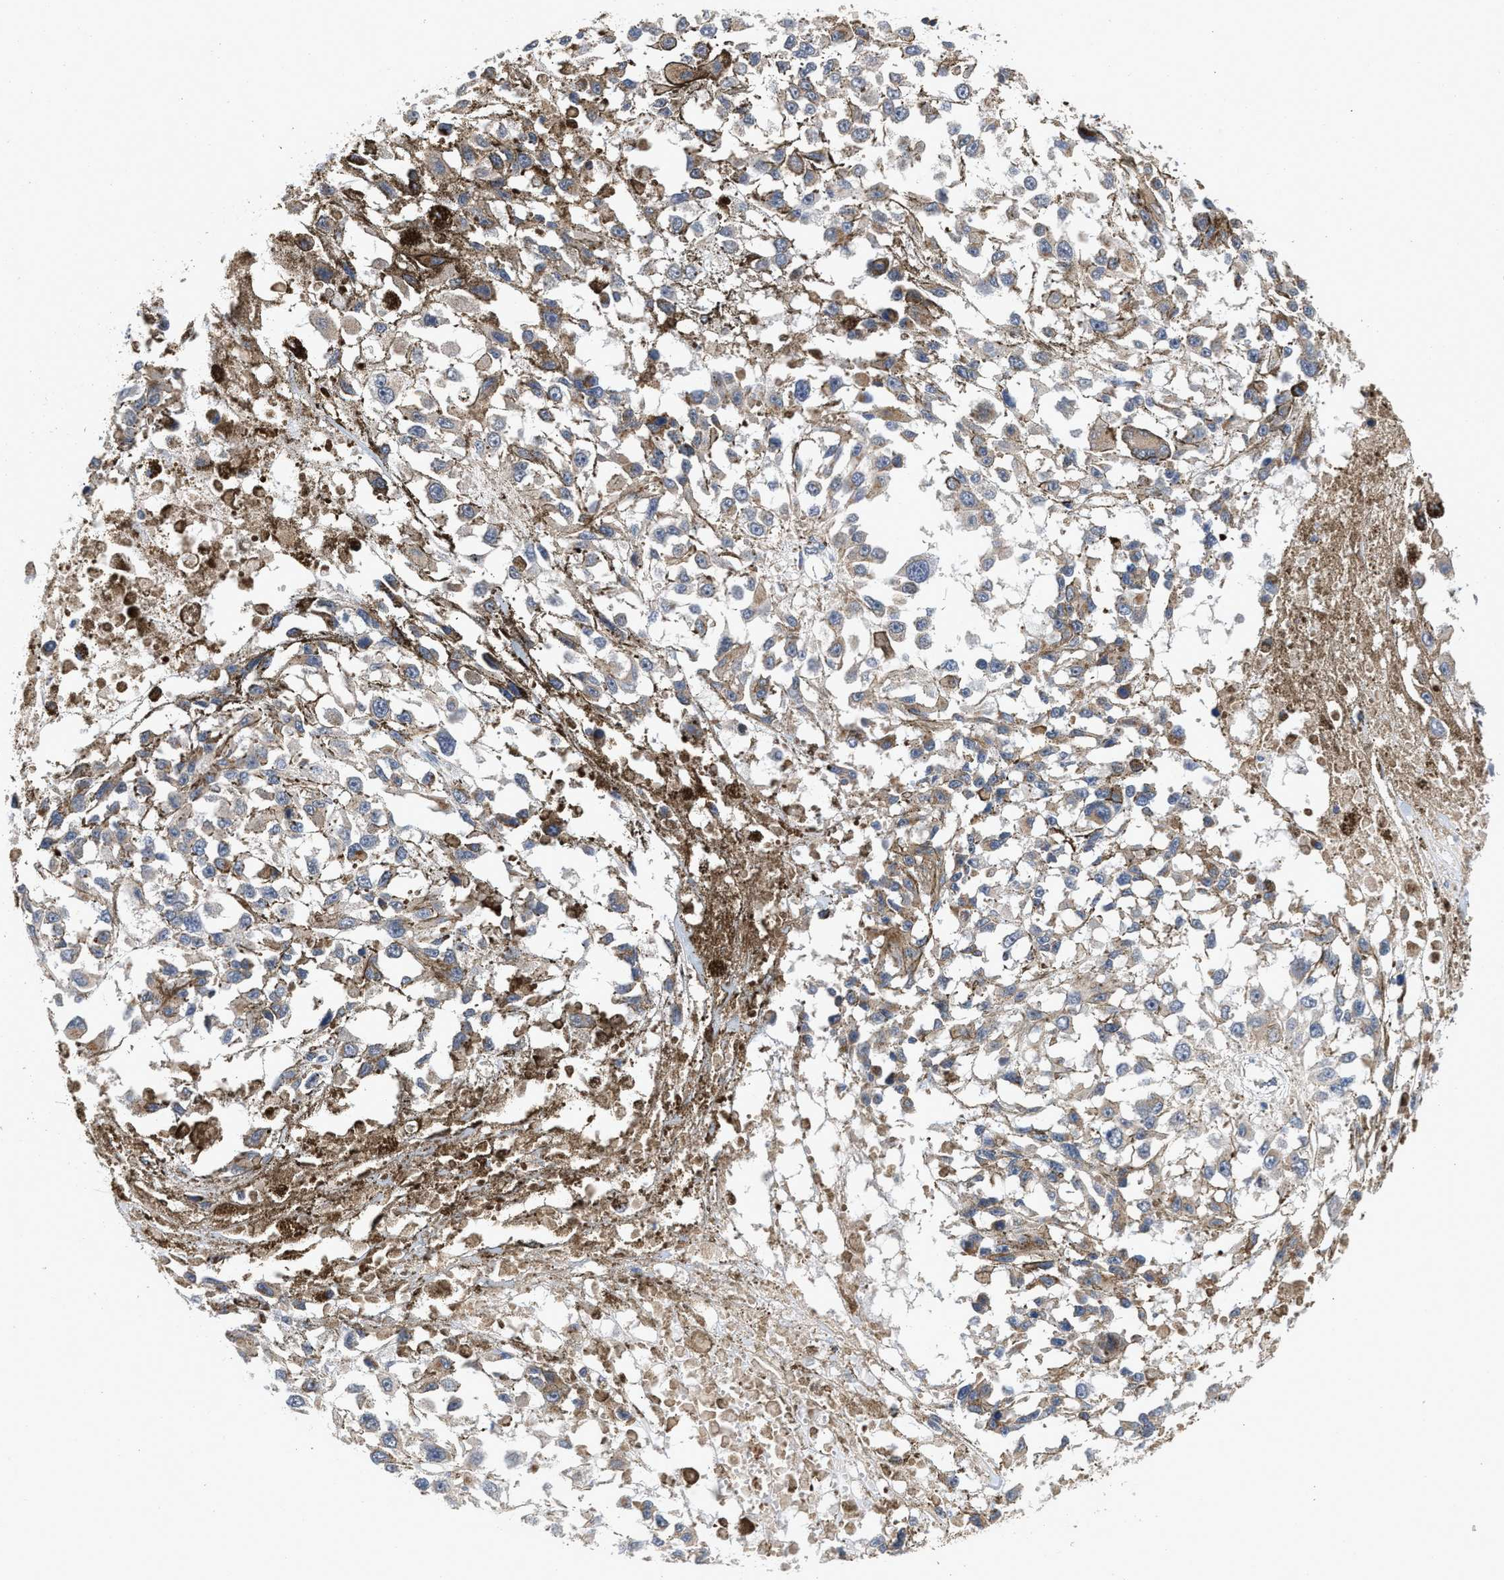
{"staining": {"intensity": "weak", "quantity": "<25%", "location": "cytoplasmic/membranous"}, "tissue": "melanoma", "cell_type": "Tumor cells", "image_type": "cancer", "snomed": [{"axis": "morphology", "description": "Malignant melanoma, Metastatic site"}, {"axis": "topography", "description": "Lymph node"}], "caption": "Immunohistochemistry (IHC) micrograph of human malignant melanoma (metastatic site) stained for a protein (brown), which exhibits no staining in tumor cells.", "gene": "PIM1", "patient": {"sex": "male", "age": 59}}